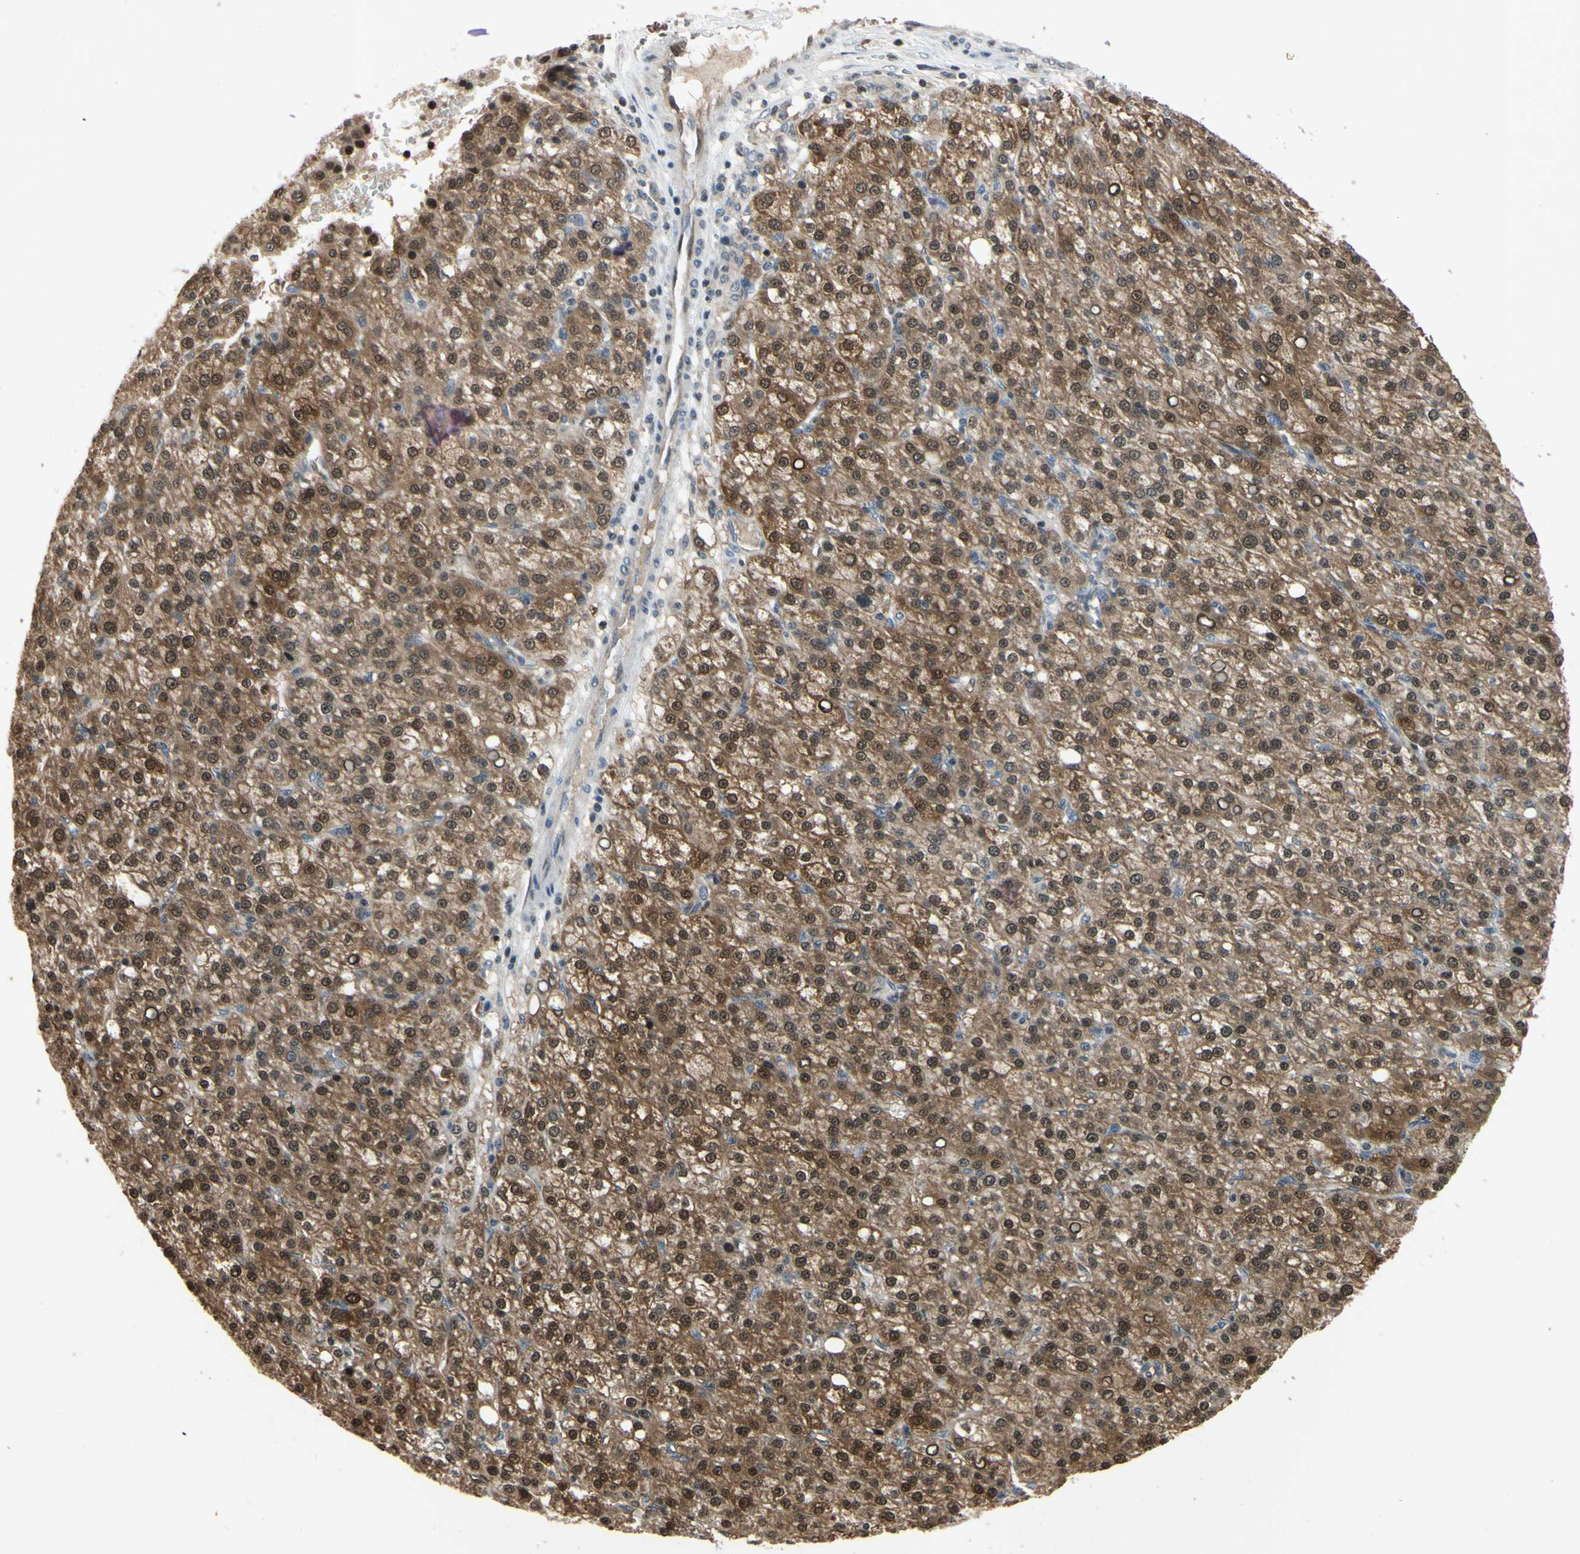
{"staining": {"intensity": "strong", "quantity": ">75%", "location": "cytoplasmic/membranous,nuclear"}, "tissue": "liver cancer", "cell_type": "Tumor cells", "image_type": "cancer", "snomed": [{"axis": "morphology", "description": "Carcinoma, Hepatocellular, NOS"}, {"axis": "topography", "description": "Liver"}], "caption": "Immunohistochemistry of human liver cancer (hepatocellular carcinoma) exhibits high levels of strong cytoplasmic/membranous and nuclear expression in about >75% of tumor cells. (DAB = brown stain, brightfield microscopy at high magnification).", "gene": "ARG1", "patient": {"sex": "female", "age": 58}}